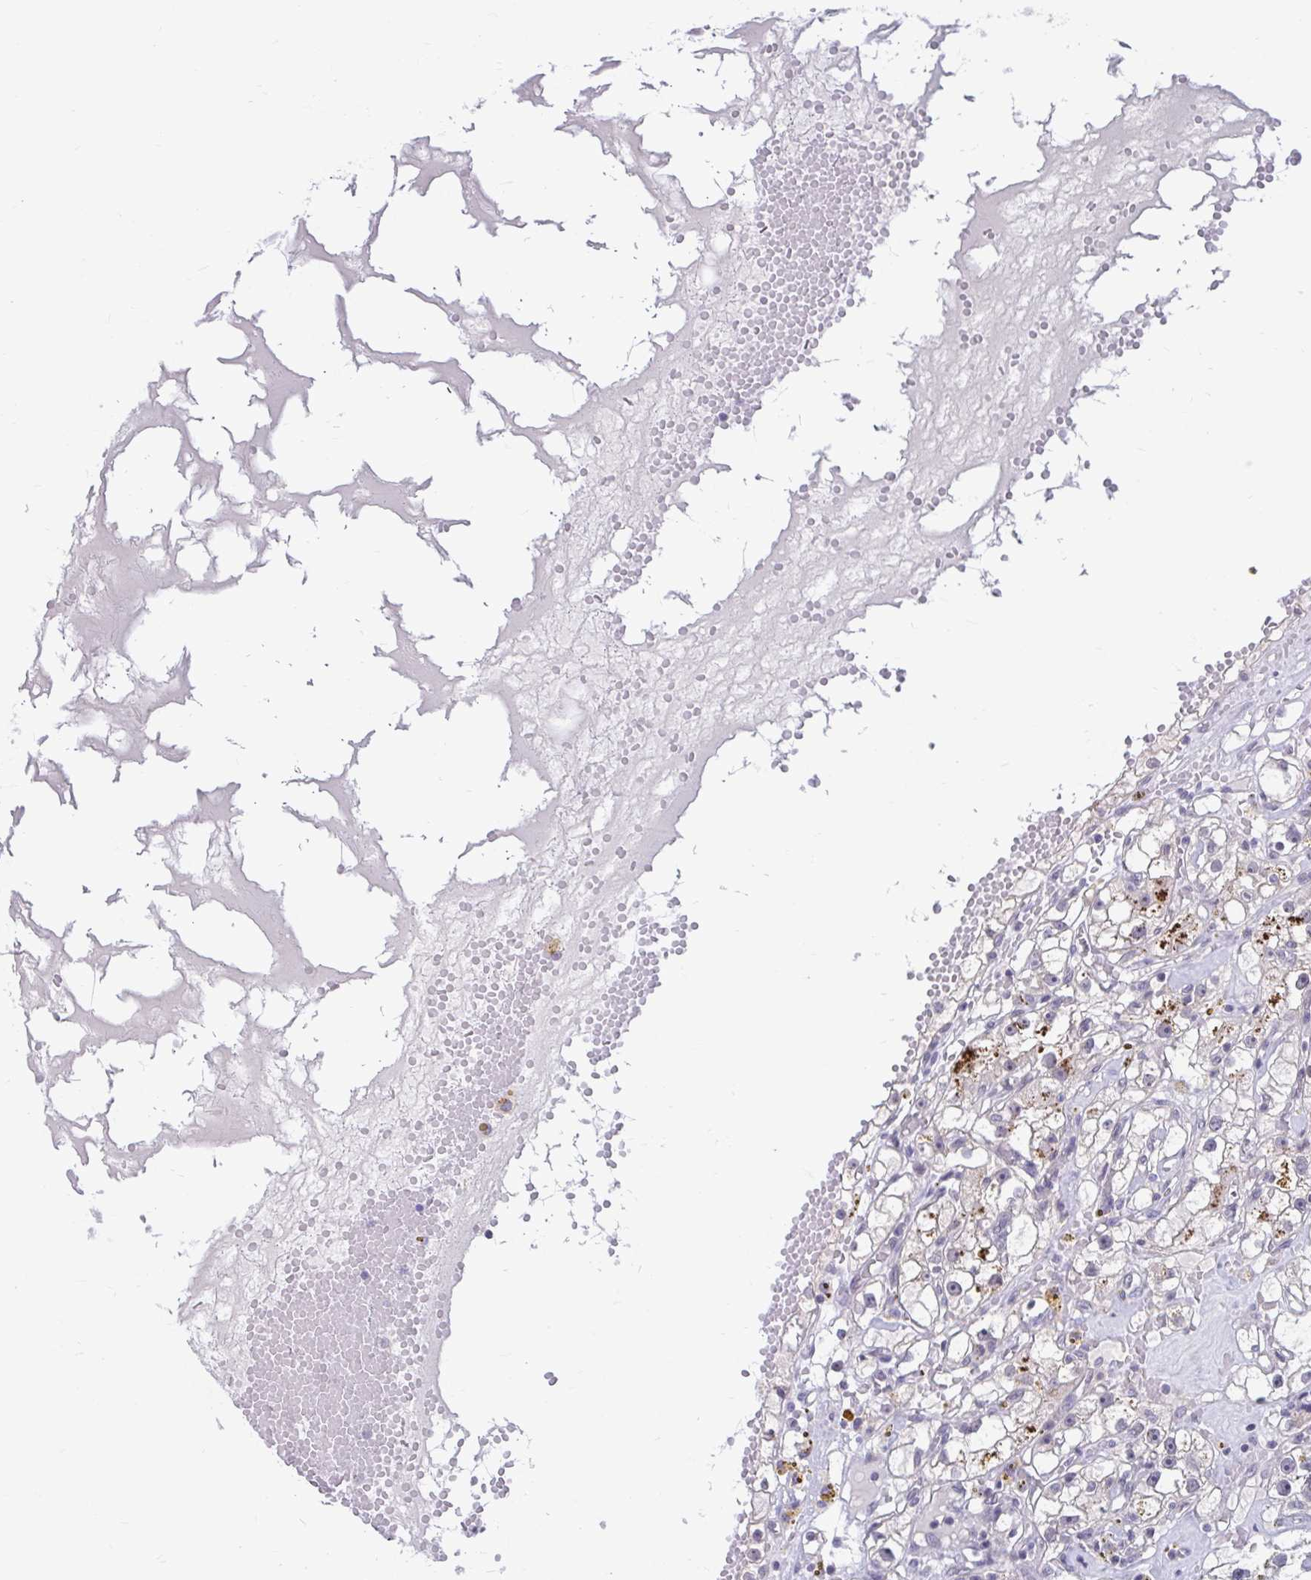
{"staining": {"intensity": "negative", "quantity": "none", "location": "none"}, "tissue": "renal cancer", "cell_type": "Tumor cells", "image_type": "cancer", "snomed": [{"axis": "morphology", "description": "Adenocarcinoma, NOS"}, {"axis": "topography", "description": "Kidney"}], "caption": "This image is of renal adenocarcinoma stained with immunohistochemistry (IHC) to label a protein in brown with the nuclei are counter-stained blue. There is no staining in tumor cells.", "gene": "ARPP19", "patient": {"sex": "male", "age": 56}}